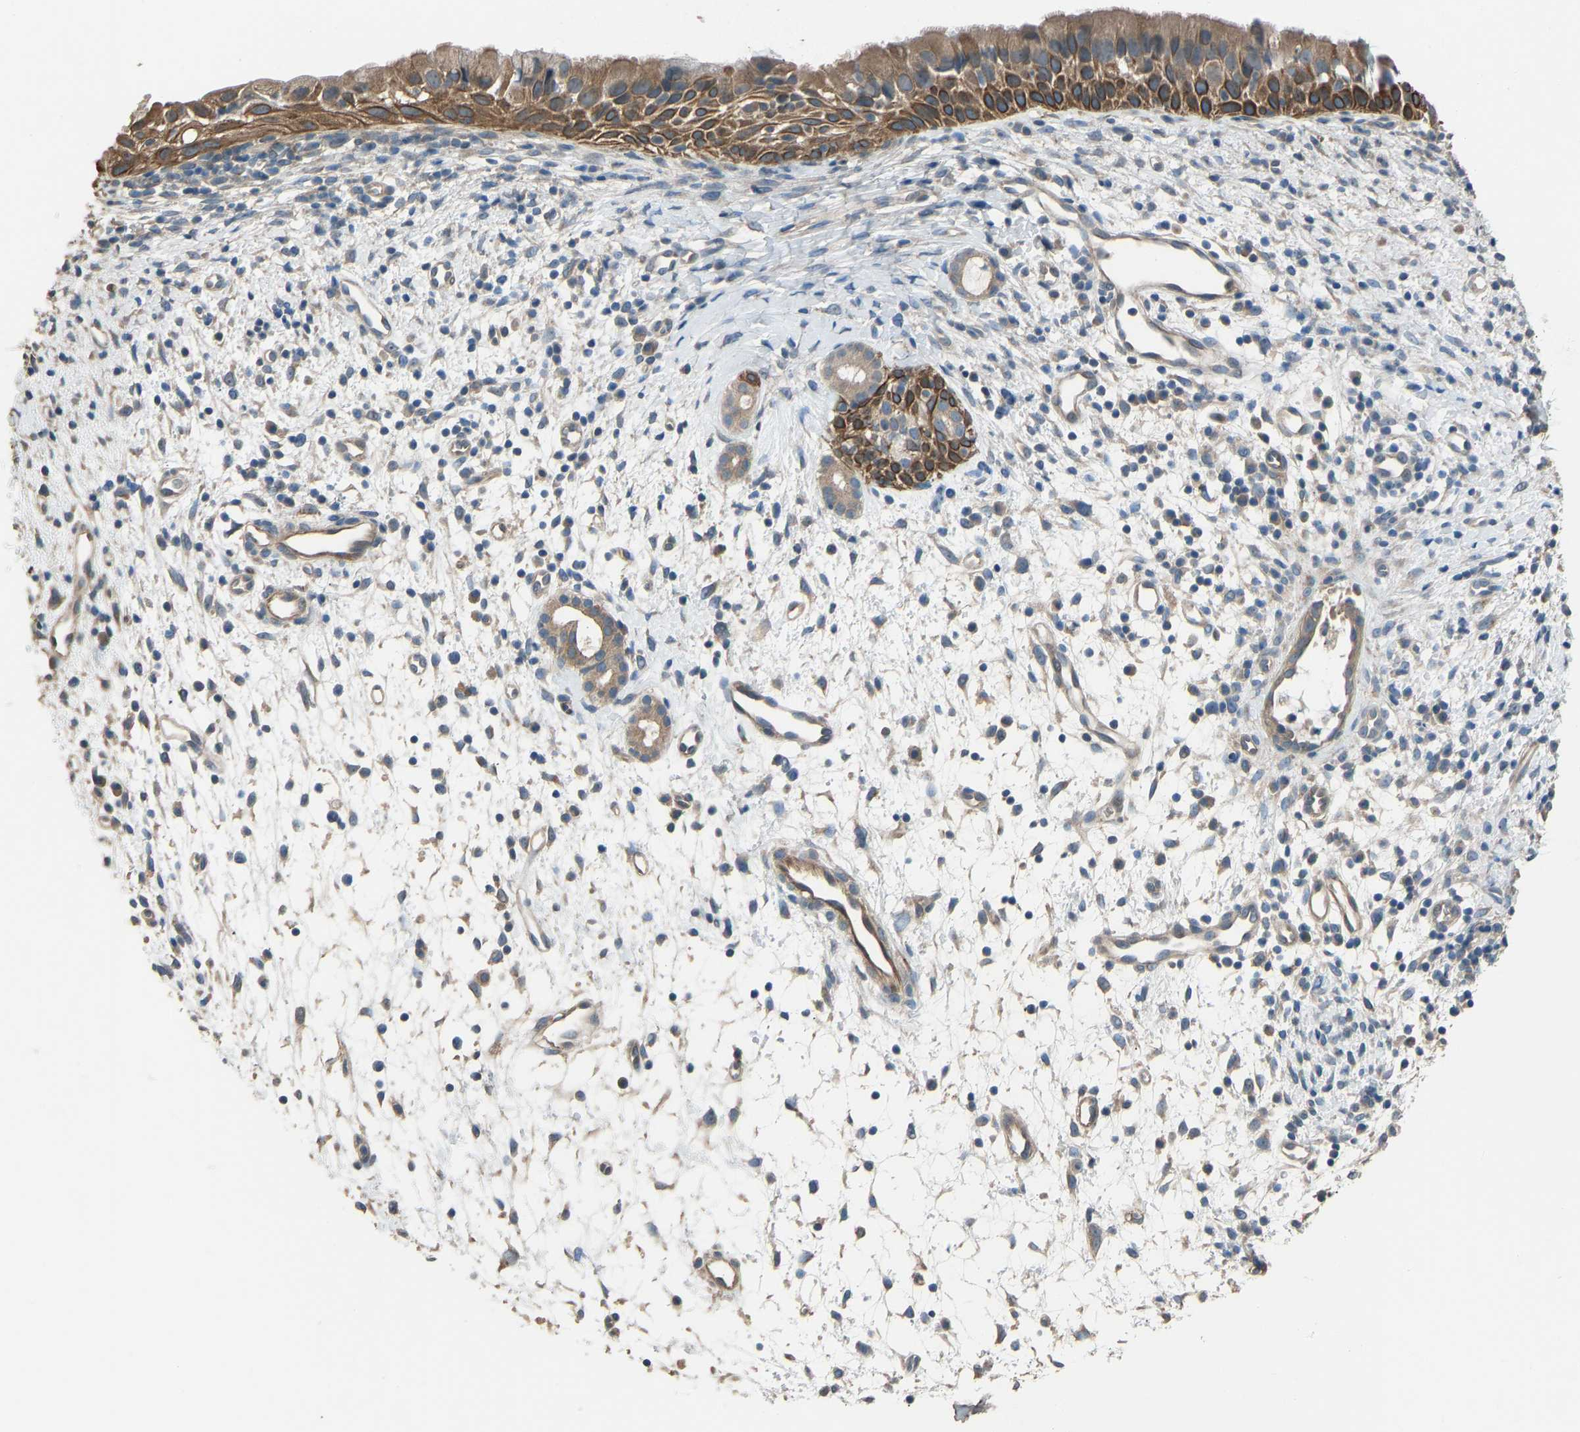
{"staining": {"intensity": "moderate", "quantity": ">75%", "location": "cytoplasmic/membranous"}, "tissue": "nasopharynx", "cell_type": "Respiratory epithelial cells", "image_type": "normal", "snomed": [{"axis": "morphology", "description": "Normal tissue, NOS"}, {"axis": "topography", "description": "Nasopharynx"}], "caption": "Immunohistochemical staining of normal human nasopharynx demonstrates >75% levels of moderate cytoplasmic/membranous protein staining in about >75% of respiratory epithelial cells.", "gene": "SLC43A1", "patient": {"sex": "male", "age": 22}}